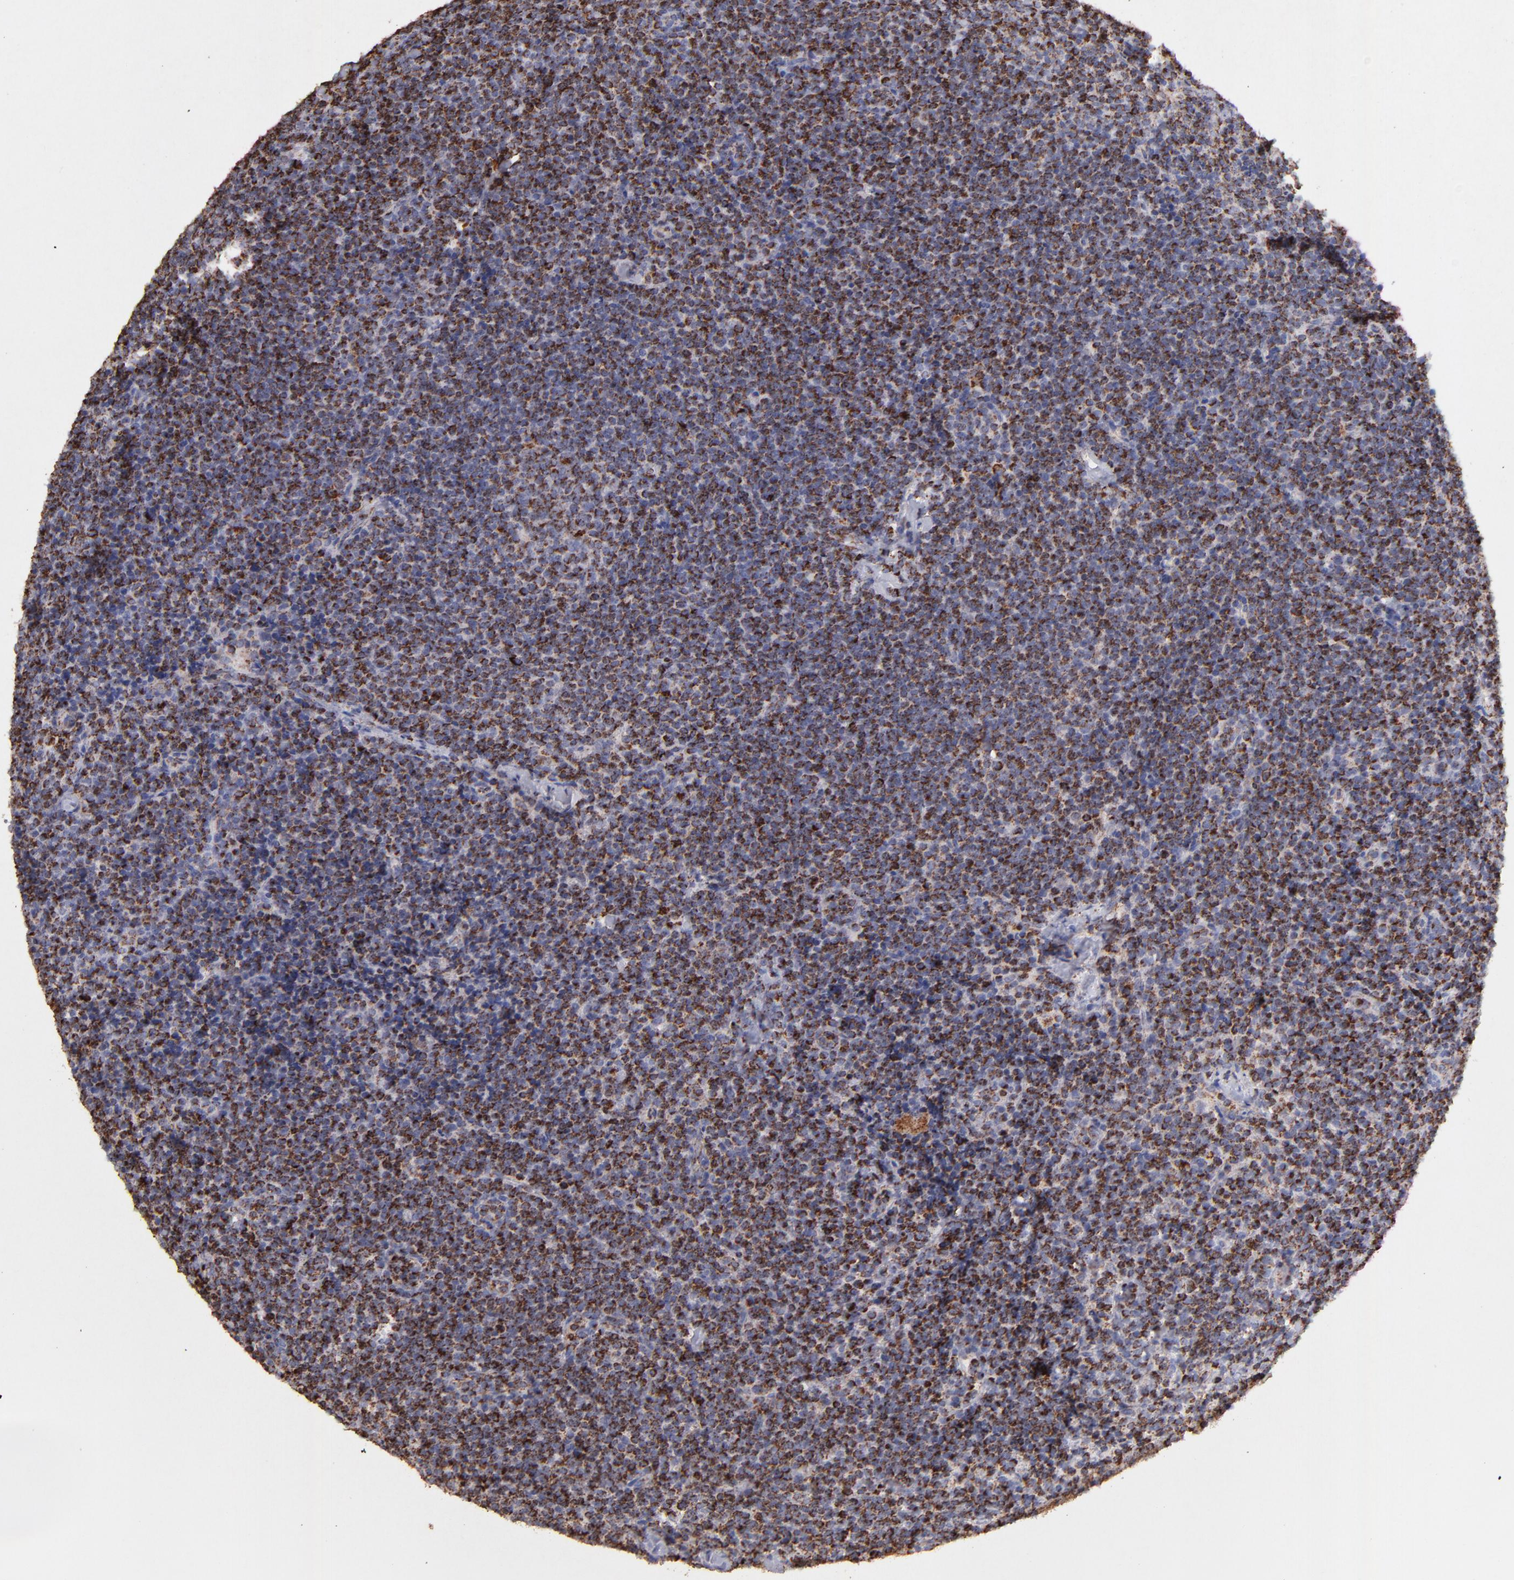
{"staining": {"intensity": "strong", "quantity": ">75%", "location": "cytoplasmic/membranous"}, "tissue": "lymphoma", "cell_type": "Tumor cells", "image_type": "cancer", "snomed": [{"axis": "morphology", "description": "Malignant lymphoma, non-Hodgkin's type, High grade"}, {"axis": "topography", "description": "Lymph node"}], "caption": "Strong cytoplasmic/membranous expression is appreciated in approximately >75% of tumor cells in high-grade malignant lymphoma, non-Hodgkin's type.", "gene": "DLST", "patient": {"sex": "female", "age": 58}}